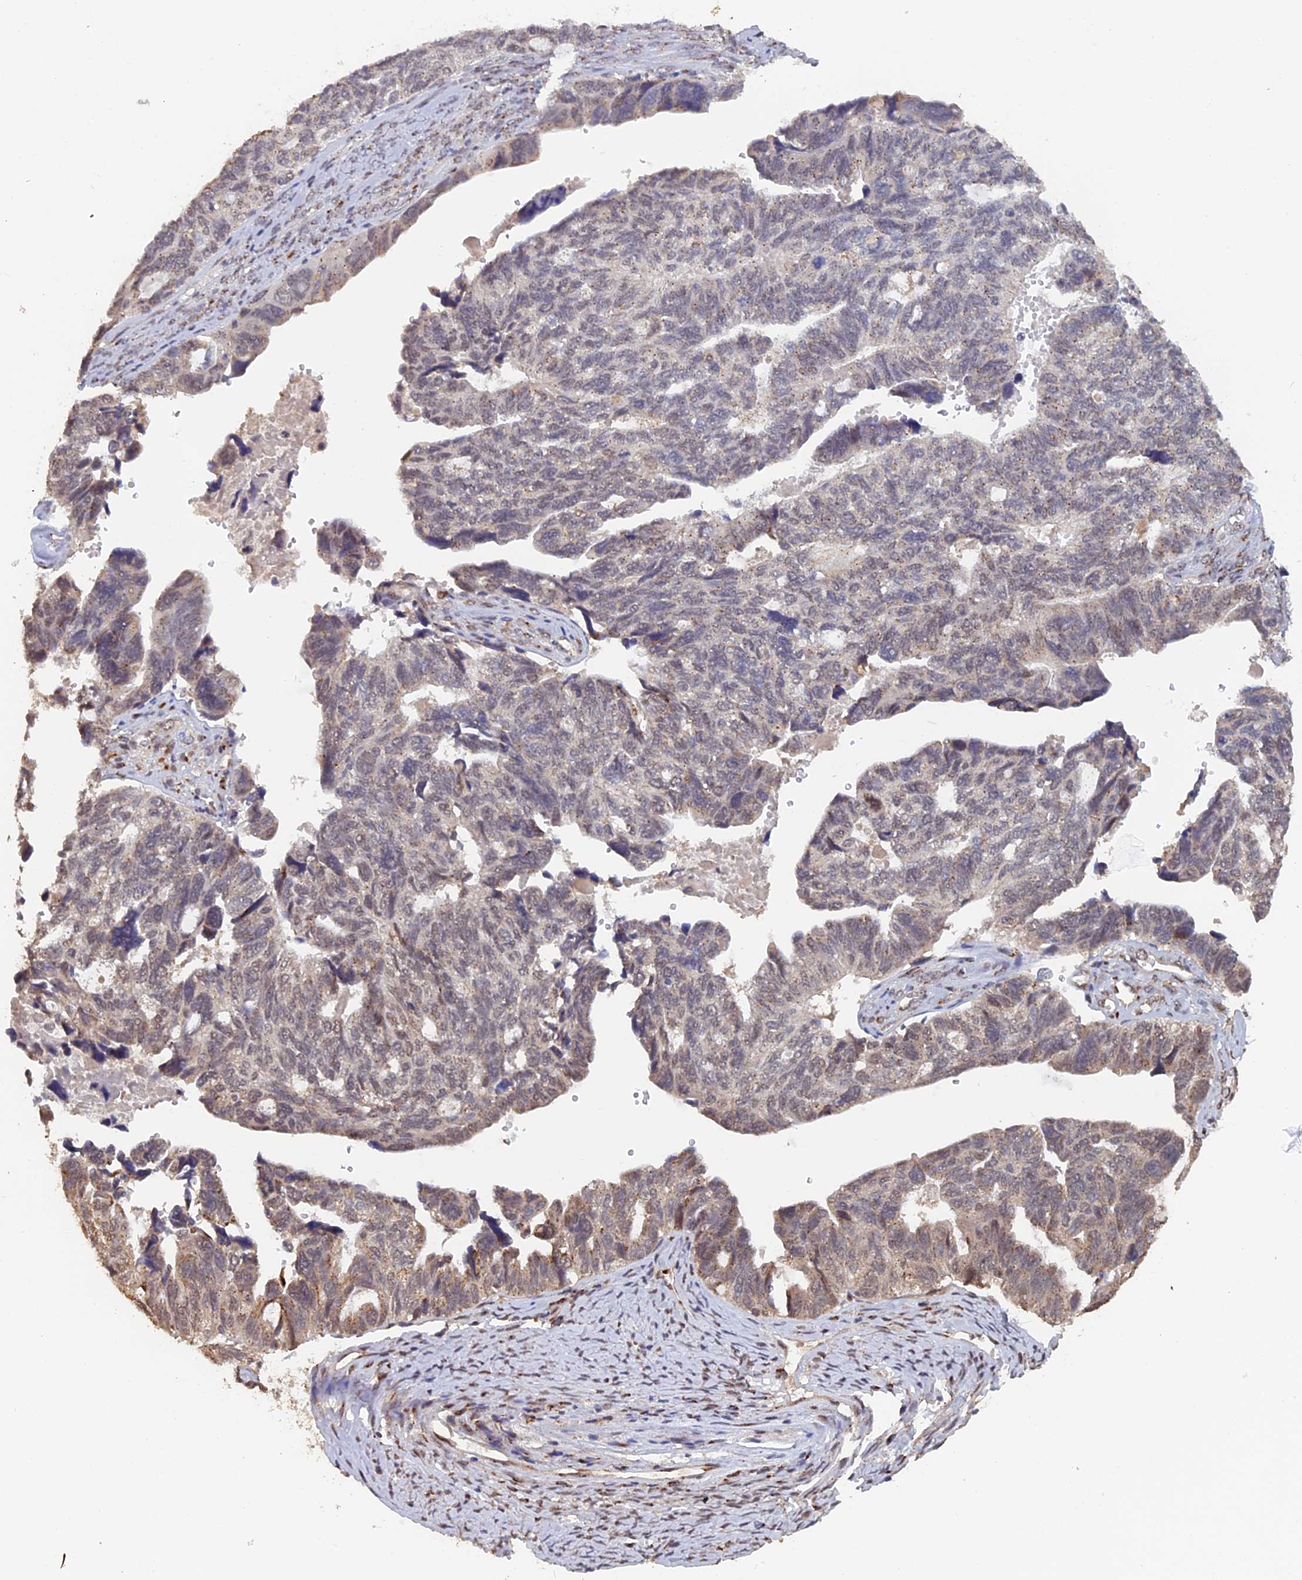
{"staining": {"intensity": "moderate", "quantity": "<25%", "location": "cytoplasmic/membranous"}, "tissue": "ovarian cancer", "cell_type": "Tumor cells", "image_type": "cancer", "snomed": [{"axis": "morphology", "description": "Cystadenocarcinoma, serous, NOS"}, {"axis": "topography", "description": "Ovary"}], "caption": "Protein expression analysis of human ovarian serous cystadenocarcinoma reveals moderate cytoplasmic/membranous staining in approximately <25% of tumor cells.", "gene": "PIGQ", "patient": {"sex": "female", "age": 79}}